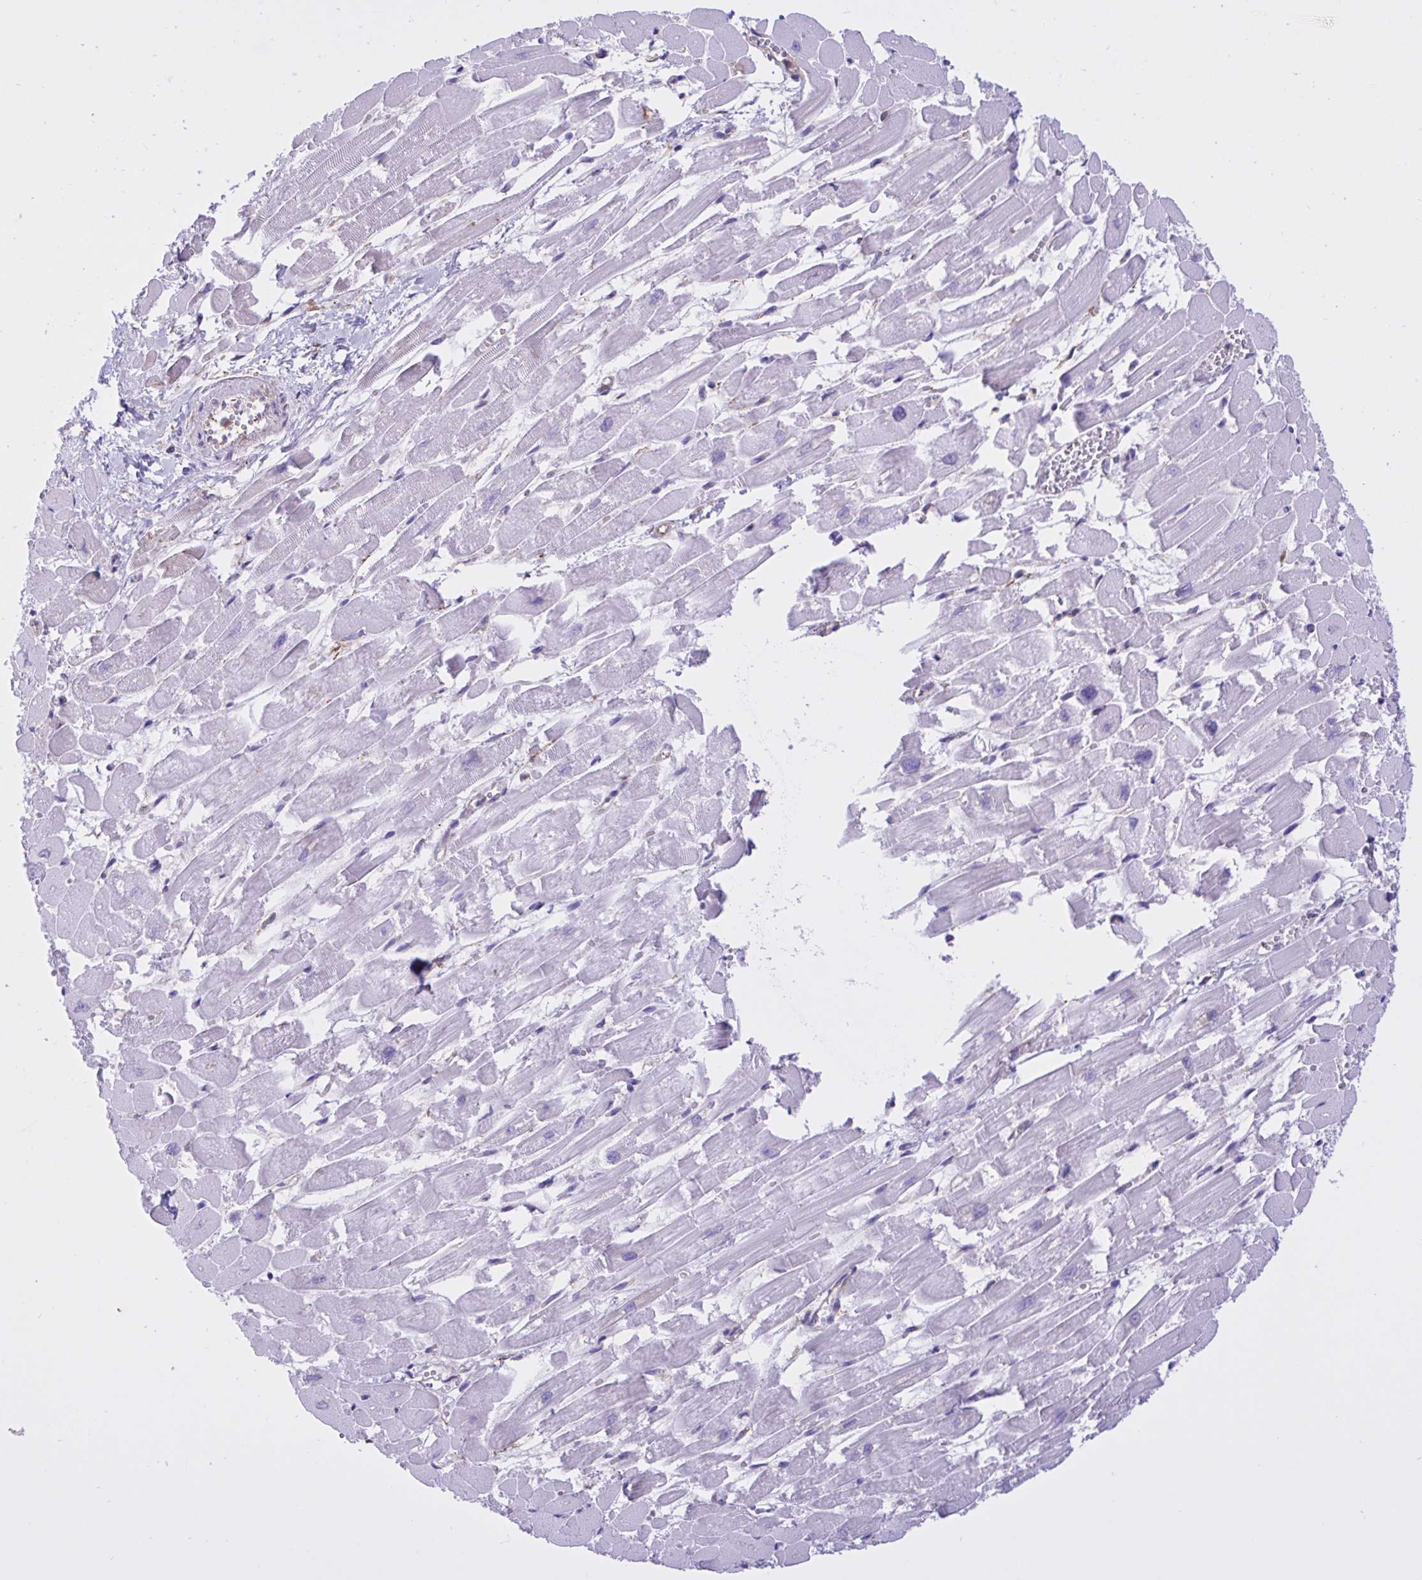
{"staining": {"intensity": "moderate", "quantity": "<25%", "location": "cytoplasmic/membranous"}, "tissue": "heart muscle", "cell_type": "Cardiomyocytes", "image_type": "normal", "snomed": [{"axis": "morphology", "description": "Normal tissue, NOS"}, {"axis": "topography", "description": "Heart"}], "caption": "Human heart muscle stained with a brown dye demonstrates moderate cytoplasmic/membranous positive staining in approximately <25% of cardiomyocytes.", "gene": "OR51M1", "patient": {"sex": "female", "age": 52}}